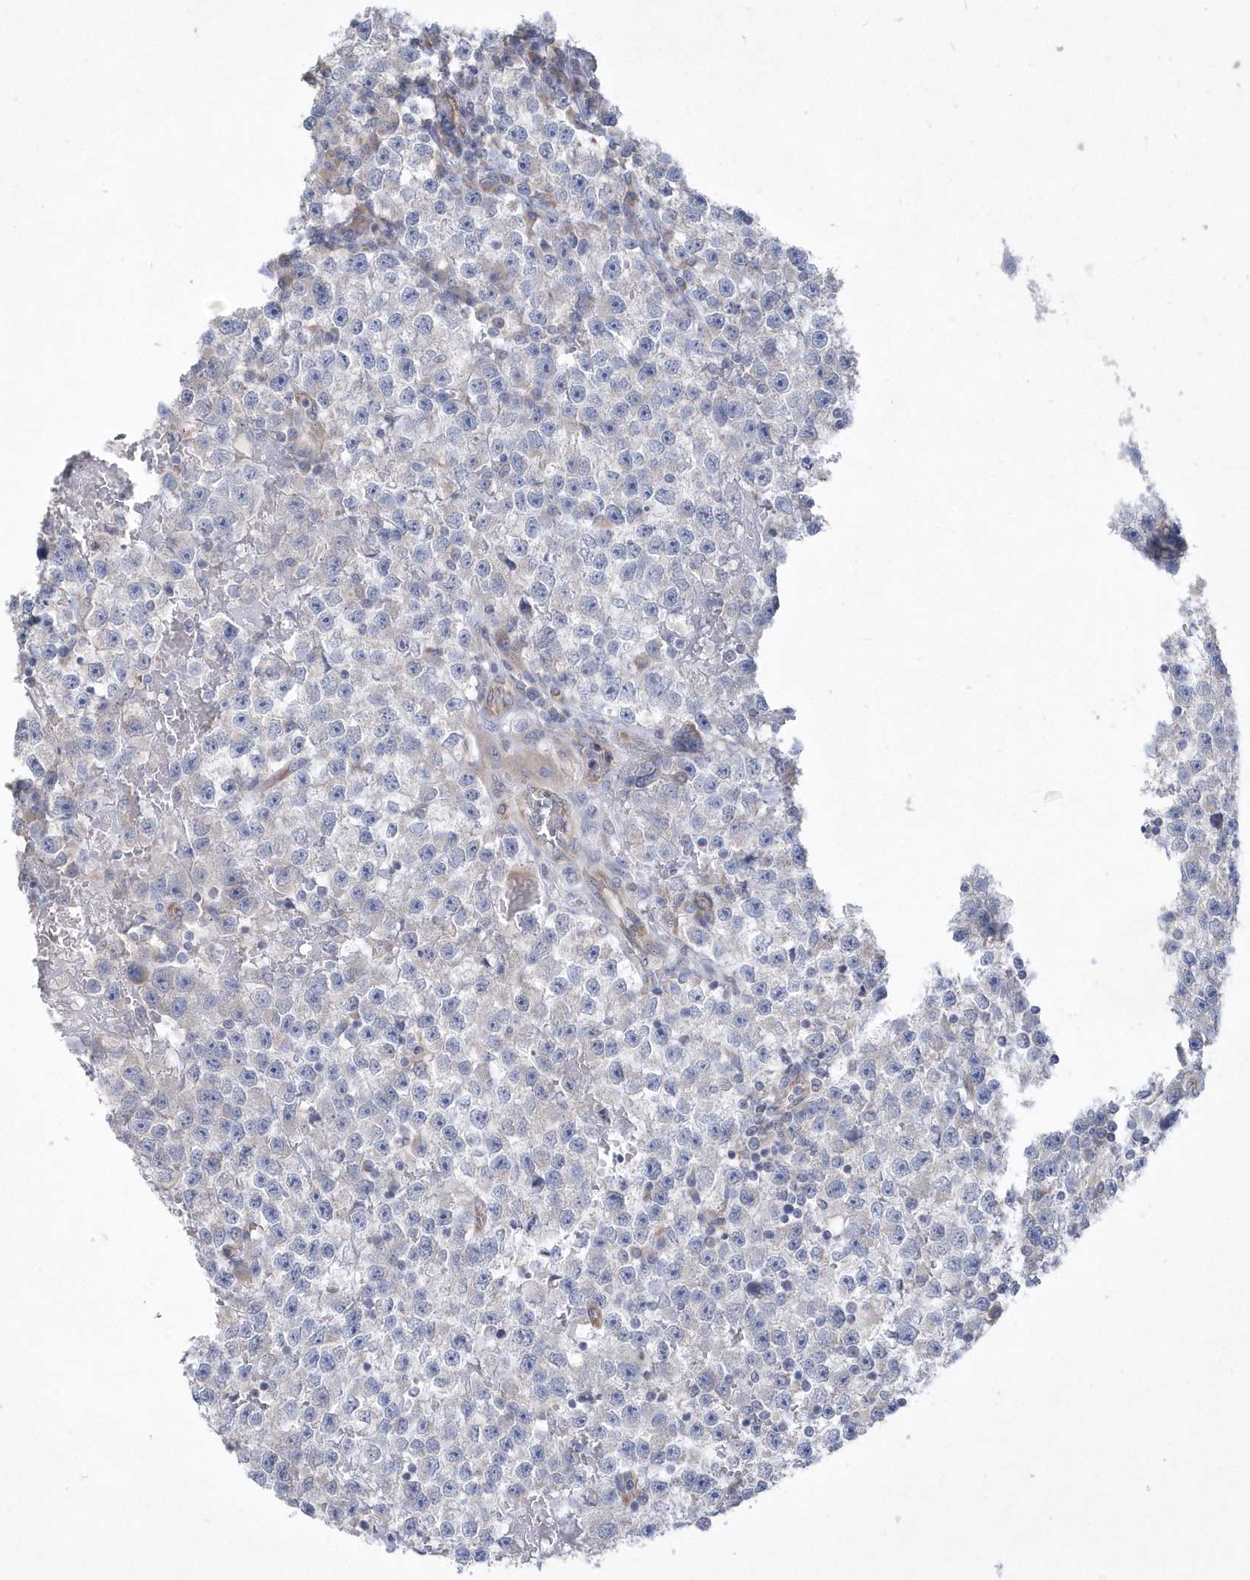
{"staining": {"intensity": "negative", "quantity": "none", "location": "none"}, "tissue": "testis cancer", "cell_type": "Tumor cells", "image_type": "cancer", "snomed": [{"axis": "morphology", "description": "Seminoma, NOS"}, {"axis": "topography", "description": "Testis"}], "caption": "A histopathology image of testis seminoma stained for a protein exhibits no brown staining in tumor cells.", "gene": "DGAT1", "patient": {"sex": "male", "age": 22}}